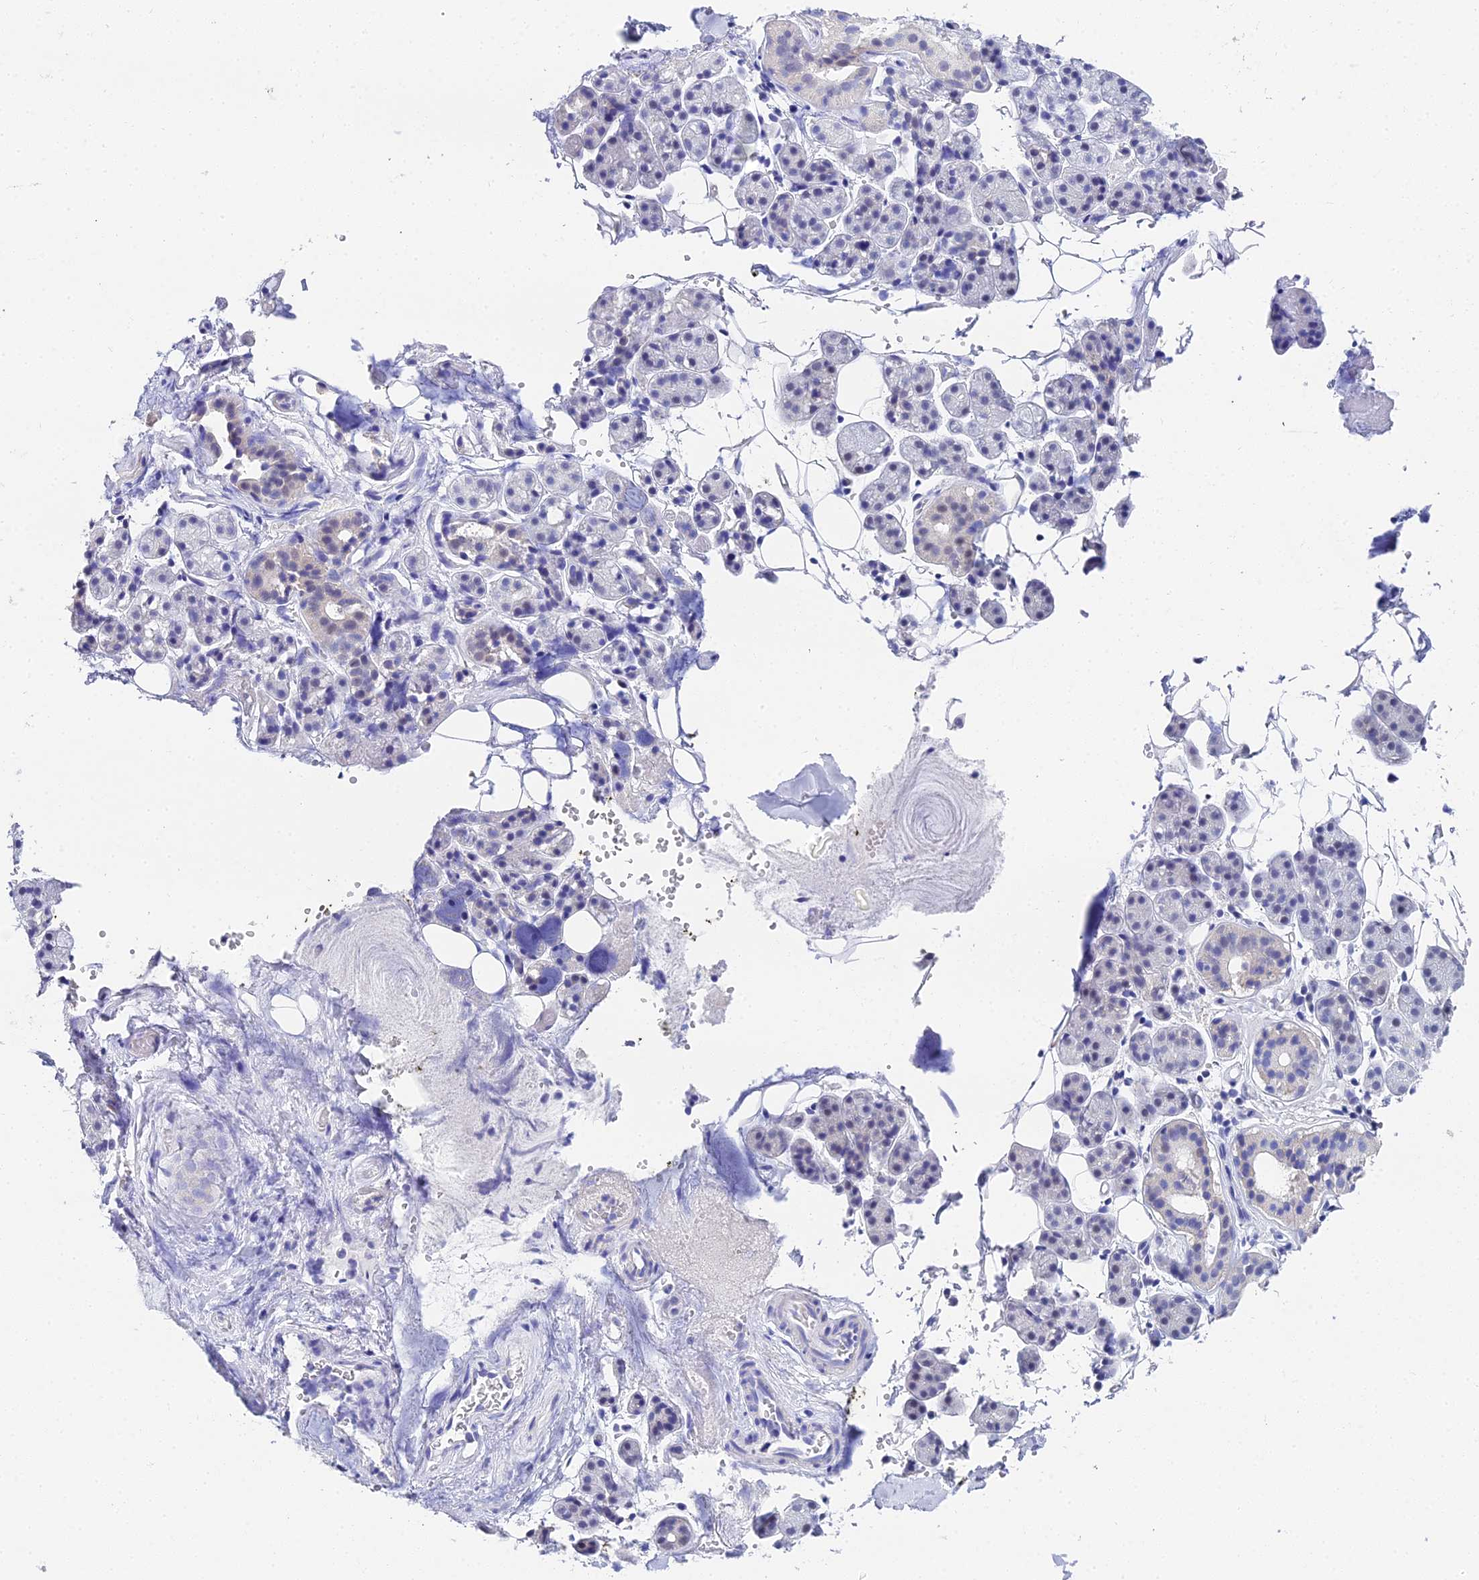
{"staining": {"intensity": "negative", "quantity": "none", "location": "none"}, "tissue": "salivary gland", "cell_type": "Glandular cells", "image_type": "normal", "snomed": [{"axis": "morphology", "description": "Normal tissue, NOS"}, {"axis": "topography", "description": "Salivary gland"}], "caption": "Glandular cells show no significant protein expression in normal salivary gland. Brightfield microscopy of immunohistochemistry (IHC) stained with DAB (3,3'-diaminobenzidine) (brown) and hematoxylin (blue), captured at high magnification.", "gene": "OCM2", "patient": {"sex": "female", "age": 33}}